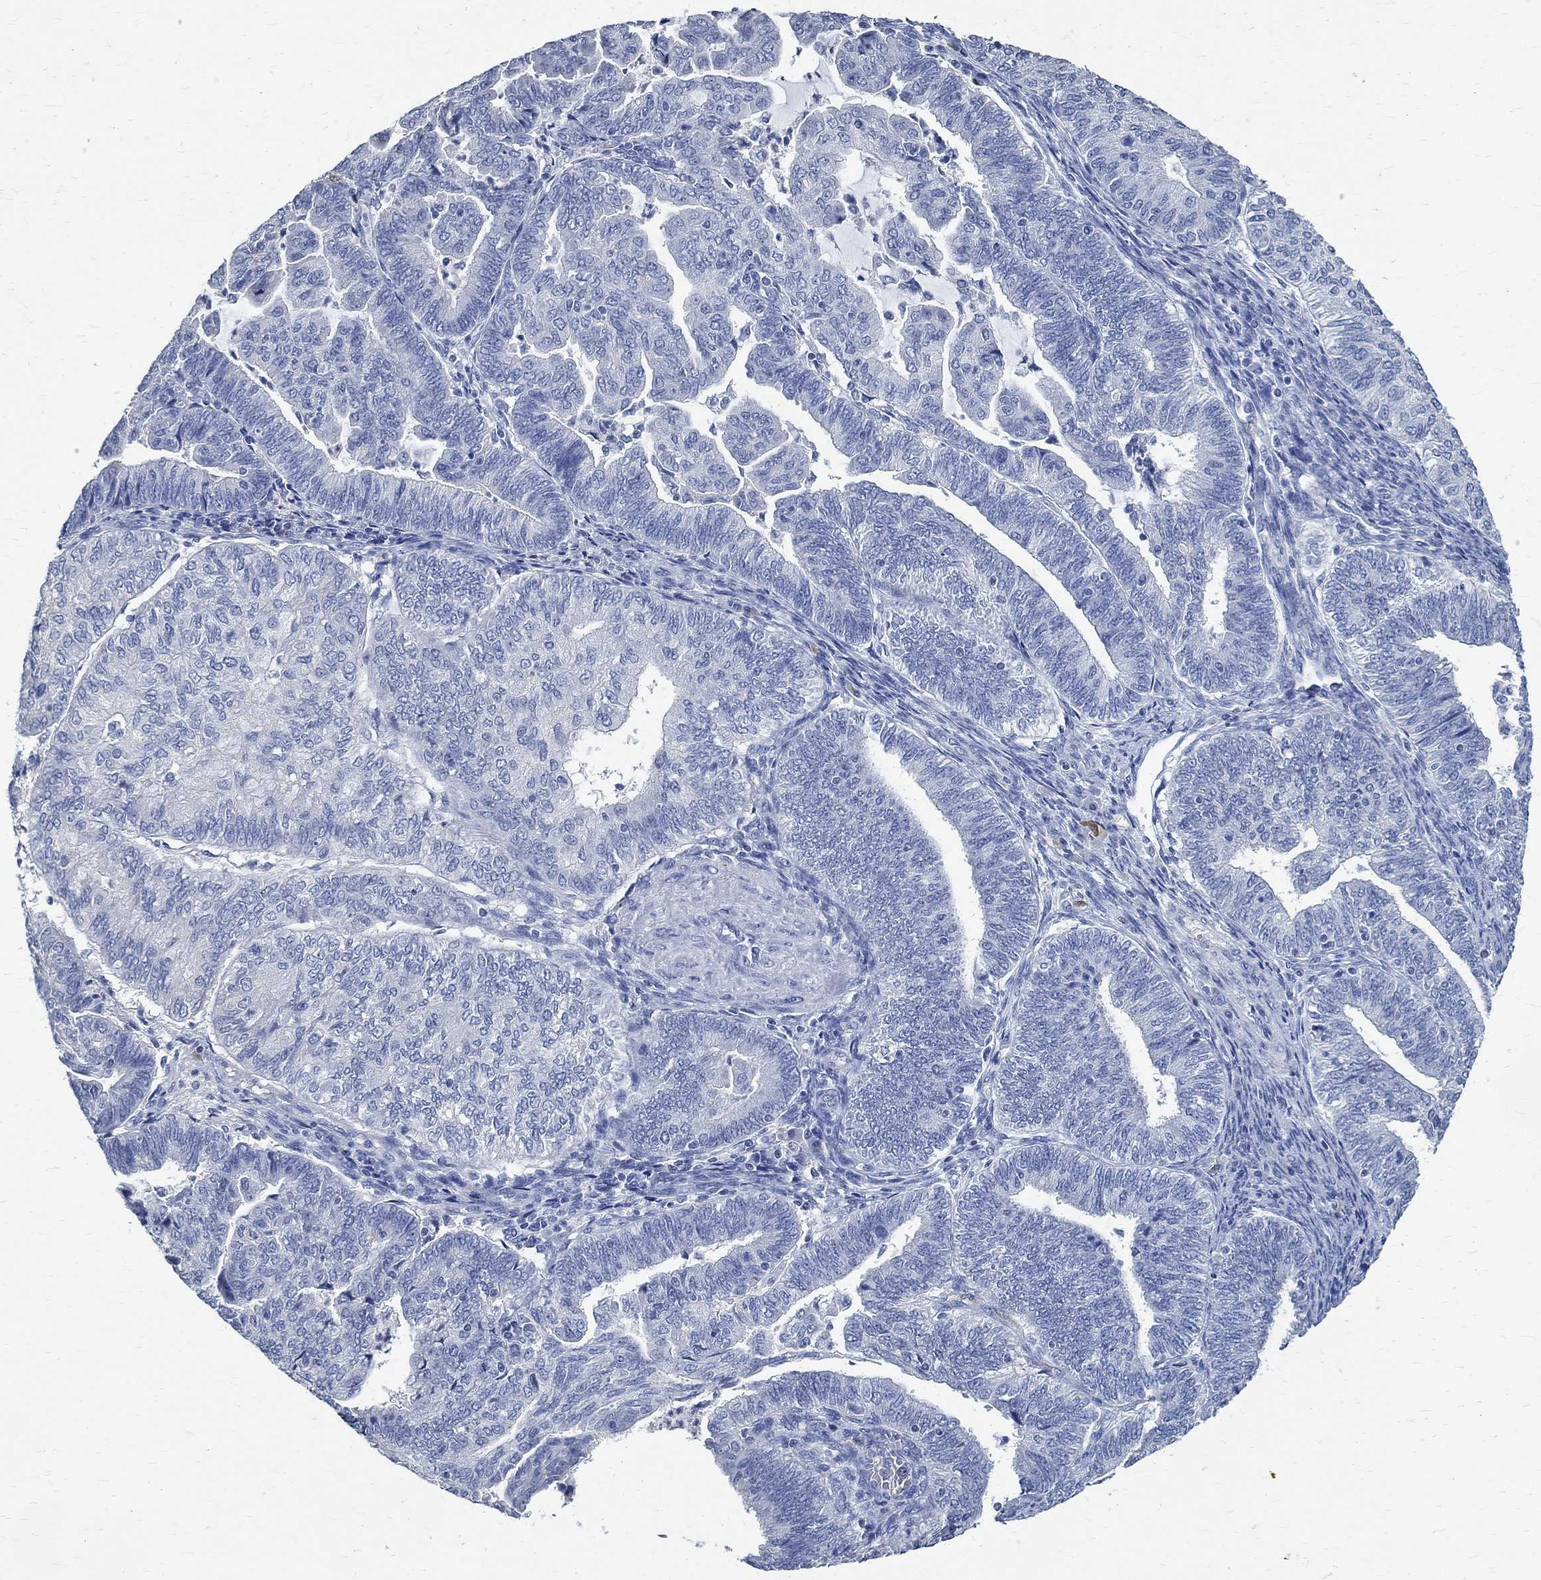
{"staining": {"intensity": "negative", "quantity": "none", "location": "none"}, "tissue": "endometrial cancer", "cell_type": "Tumor cells", "image_type": "cancer", "snomed": [{"axis": "morphology", "description": "Adenocarcinoma, NOS"}, {"axis": "topography", "description": "Endometrium"}], "caption": "DAB (3,3'-diaminobenzidine) immunohistochemical staining of endometrial cancer demonstrates no significant positivity in tumor cells. (DAB (3,3'-diaminobenzidine) immunohistochemistry (IHC) visualized using brightfield microscopy, high magnification).", "gene": "PRX", "patient": {"sex": "female", "age": 82}}